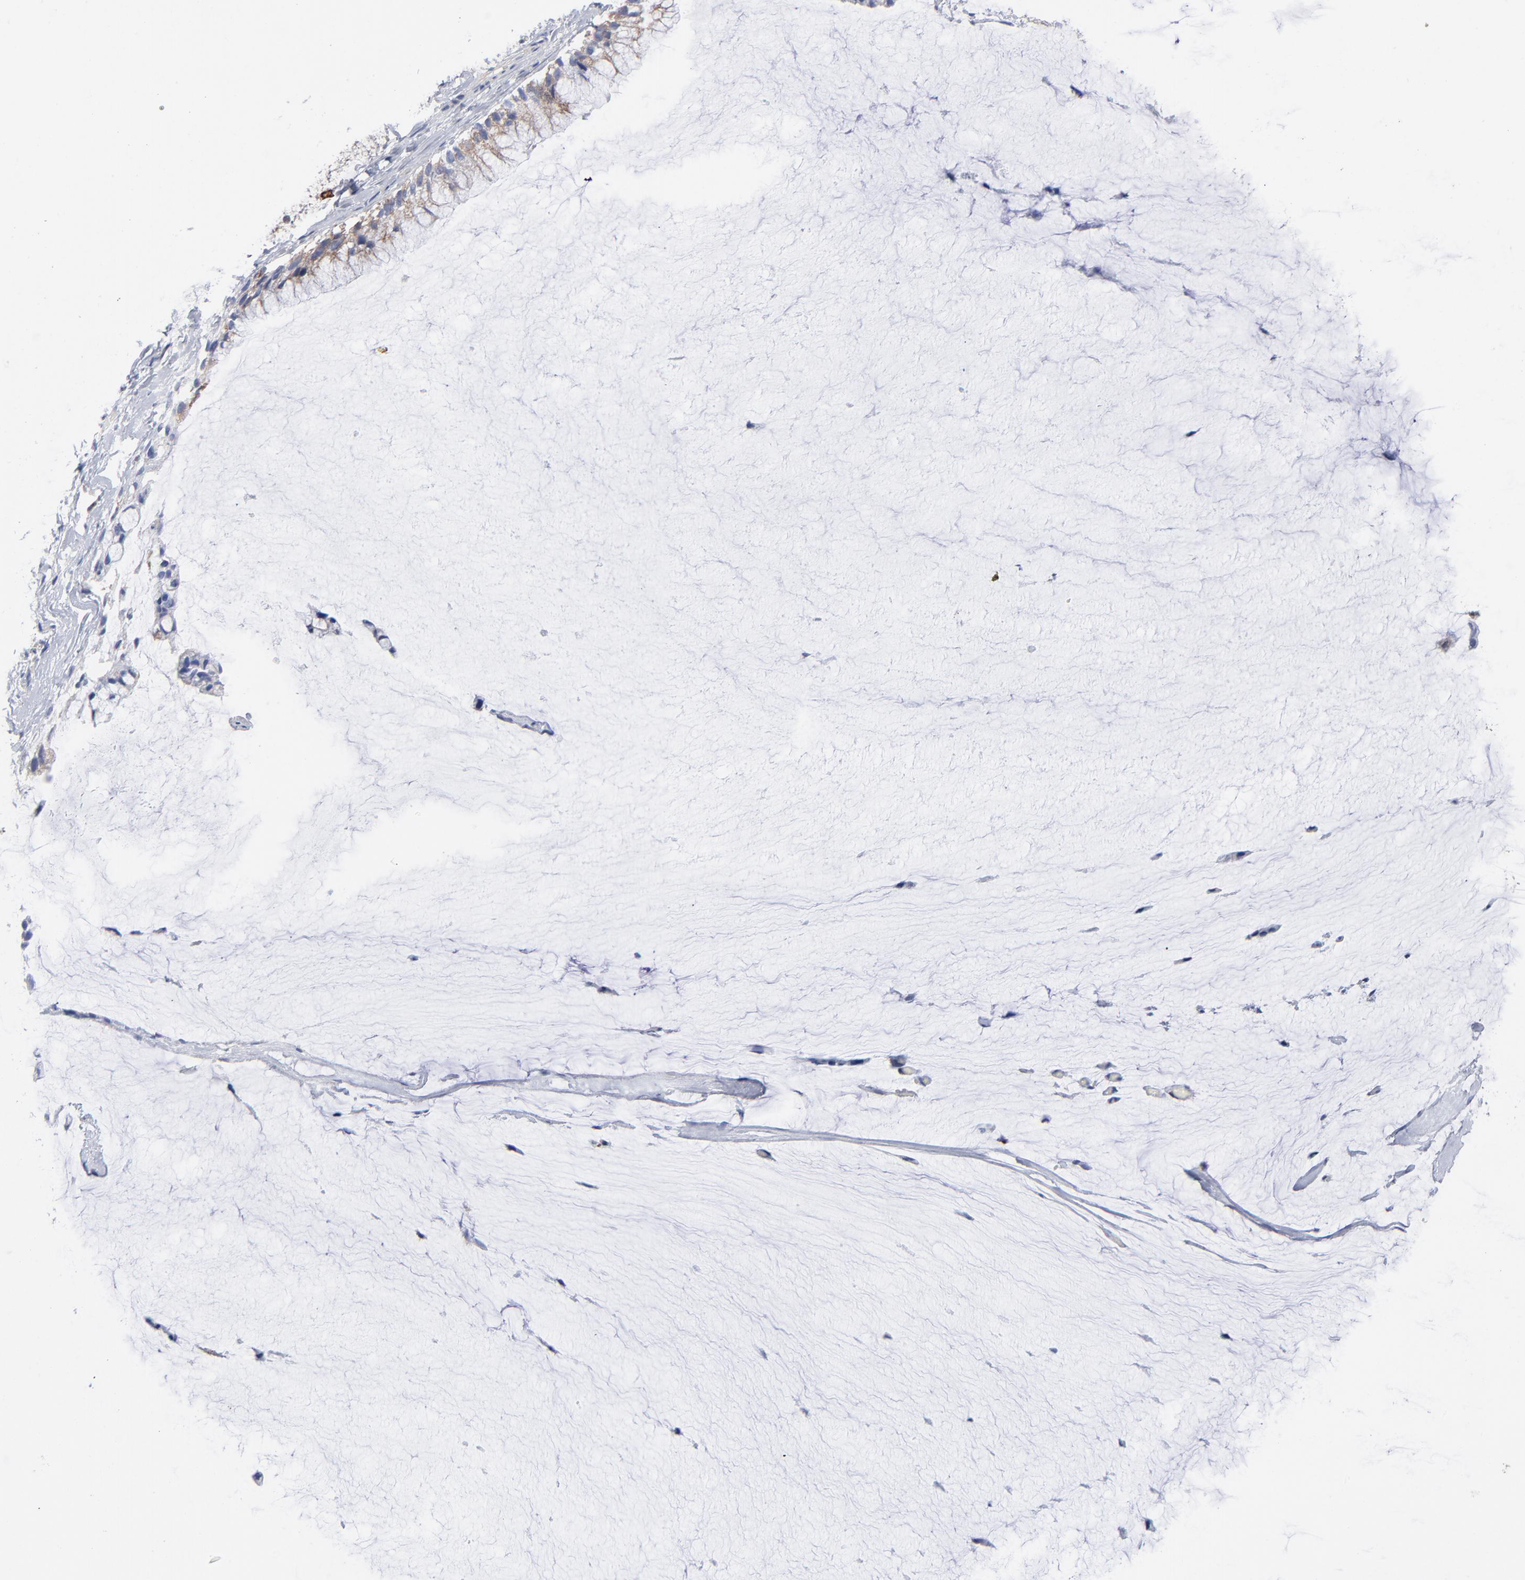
{"staining": {"intensity": "weak", "quantity": ">75%", "location": "cytoplasmic/membranous"}, "tissue": "ovarian cancer", "cell_type": "Tumor cells", "image_type": "cancer", "snomed": [{"axis": "morphology", "description": "Cystadenocarcinoma, mucinous, NOS"}, {"axis": "topography", "description": "Ovary"}], "caption": "Approximately >75% of tumor cells in human mucinous cystadenocarcinoma (ovarian) demonstrate weak cytoplasmic/membranous protein expression as visualized by brown immunohistochemical staining.", "gene": "CHCHD10", "patient": {"sex": "female", "age": 39}}